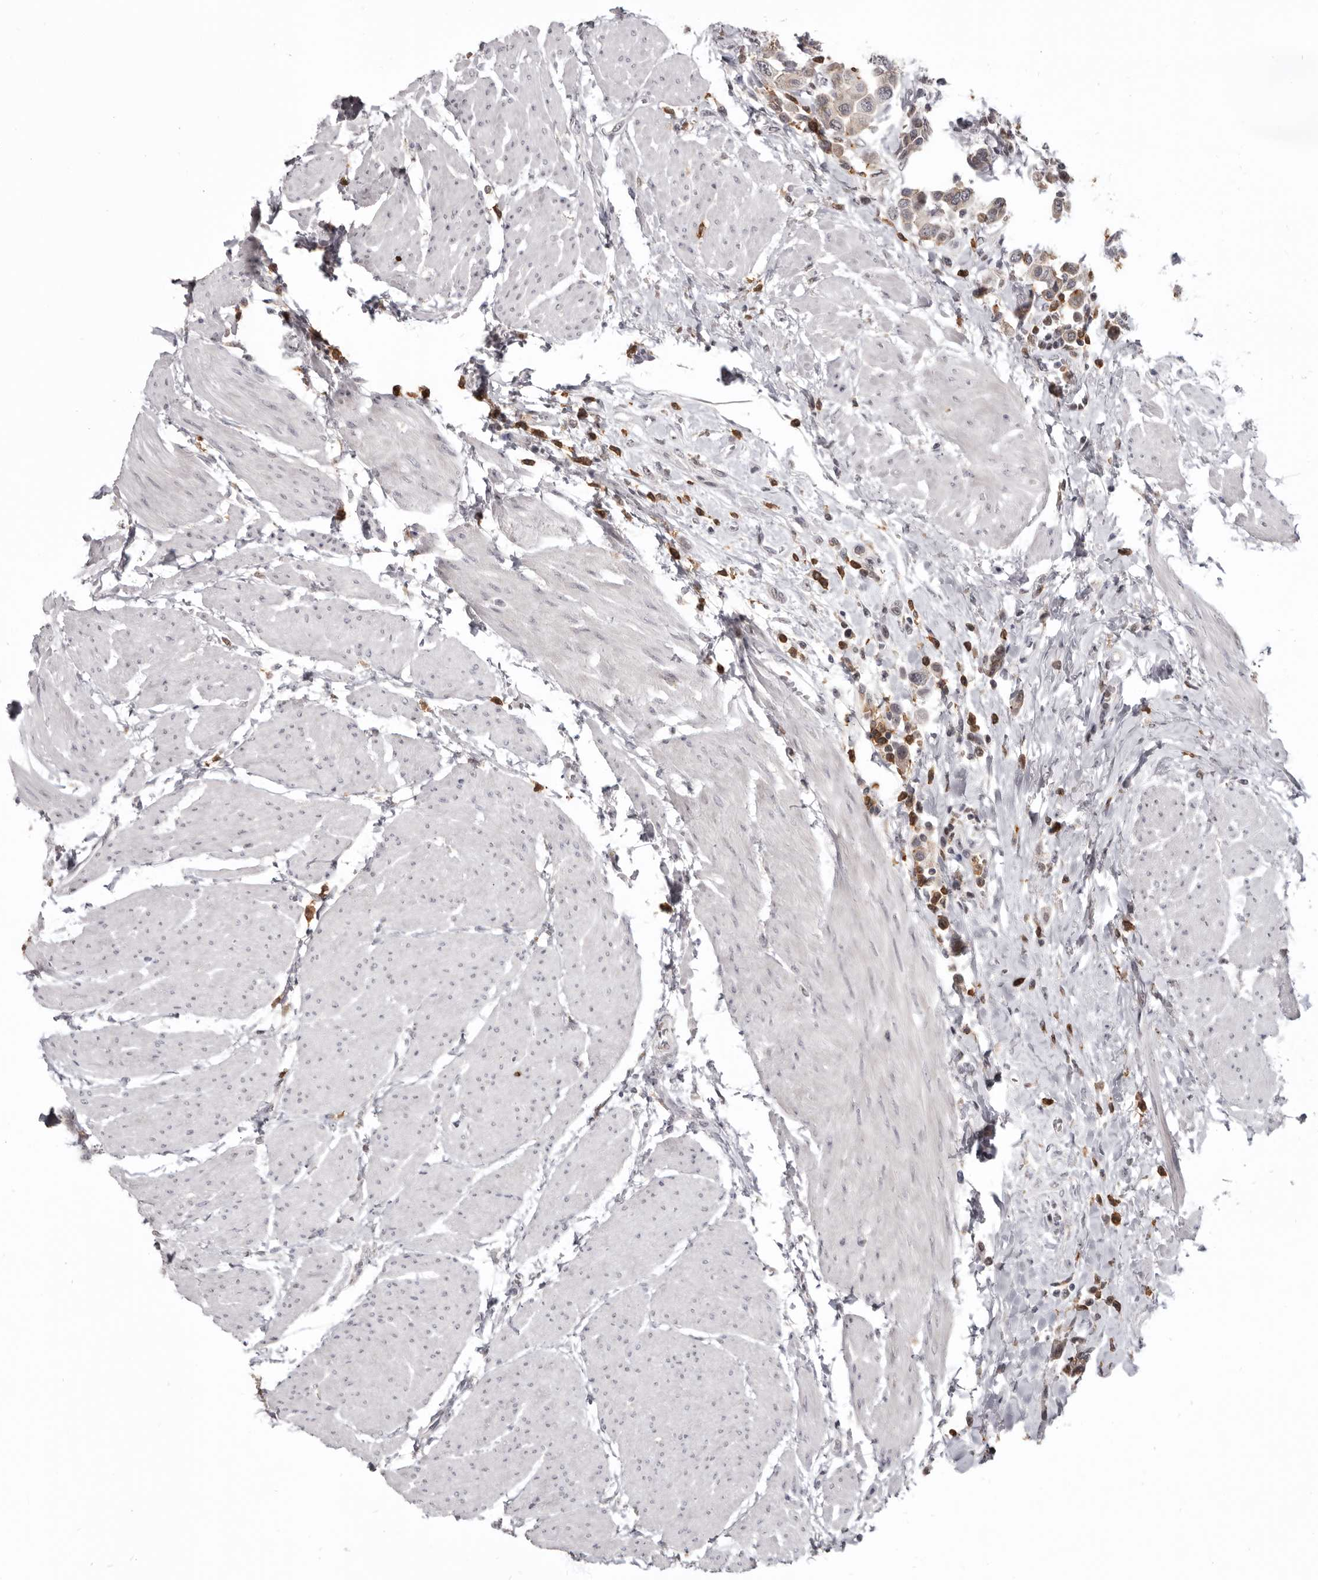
{"staining": {"intensity": "weak", "quantity": "<25%", "location": "nuclear"}, "tissue": "urothelial cancer", "cell_type": "Tumor cells", "image_type": "cancer", "snomed": [{"axis": "morphology", "description": "Urothelial carcinoma, High grade"}, {"axis": "topography", "description": "Urinary bladder"}], "caption": "Immunohistochemical staining of urothelial cancer shows no significant expression in tumor cells.", "gene": "CGN", "patient": {"sex": "male", "age": 50}}